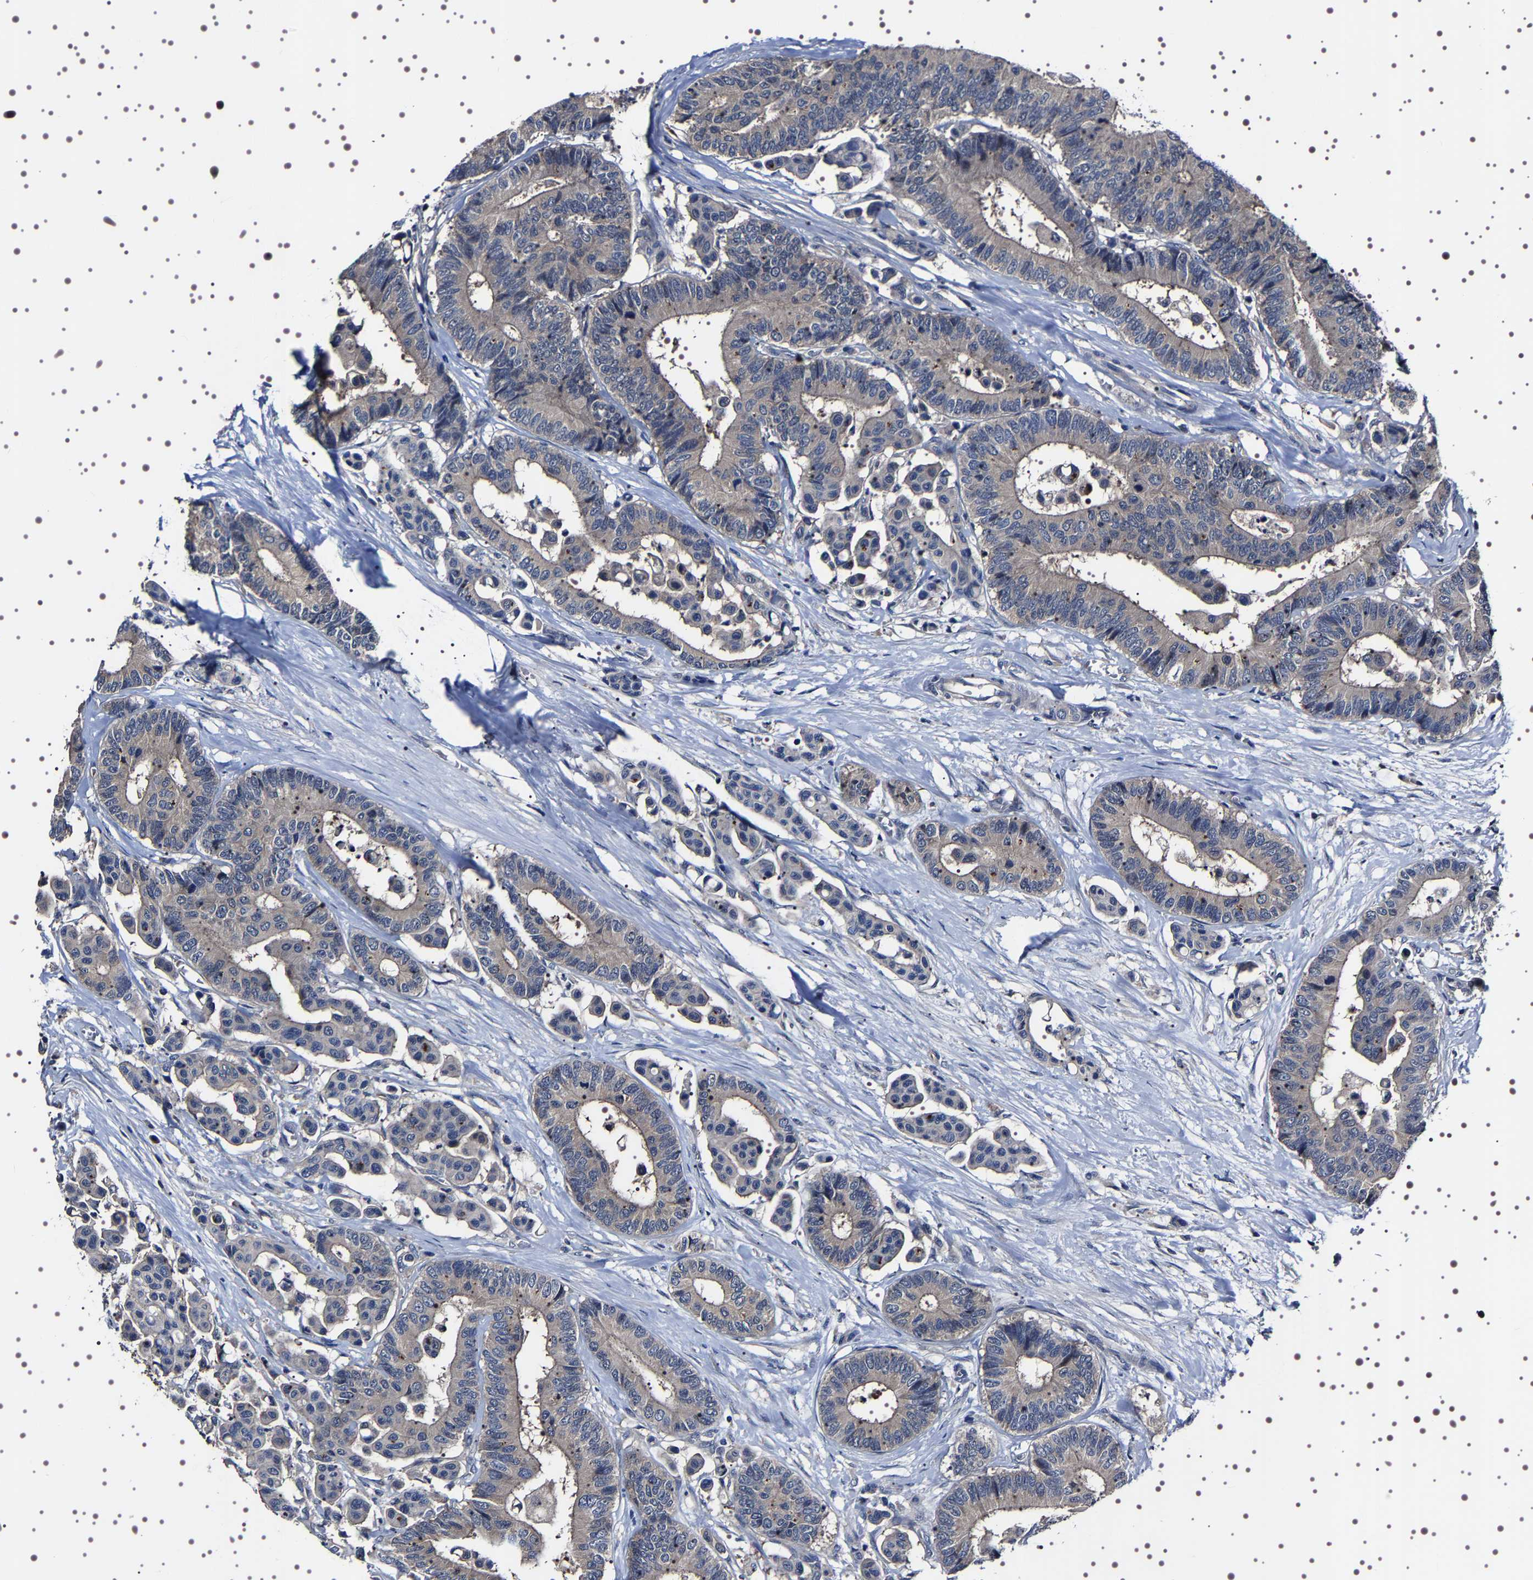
{"staining": {"intensity": "weak", "quantity": "<25%", "location": "cytoplasmic/membranous"}, "tissue": "colorectal cancer", "cell_type": "Tumor cells", "image_type": "cancer", "snomed": [{"axis": "morphology", "description": "Normal tissue, NOS"}, {"axis": "morphology", "description": "Adenocarcinoma, NOS"}, {"axis": "topography", "description": "Colon"}], "caption": "A micrograph of human adenocarcinoma (colorectal) is negative for staining in tumor cells.", "gene": "TARBP1", "patient": {"sex": "male", "age": 82}}